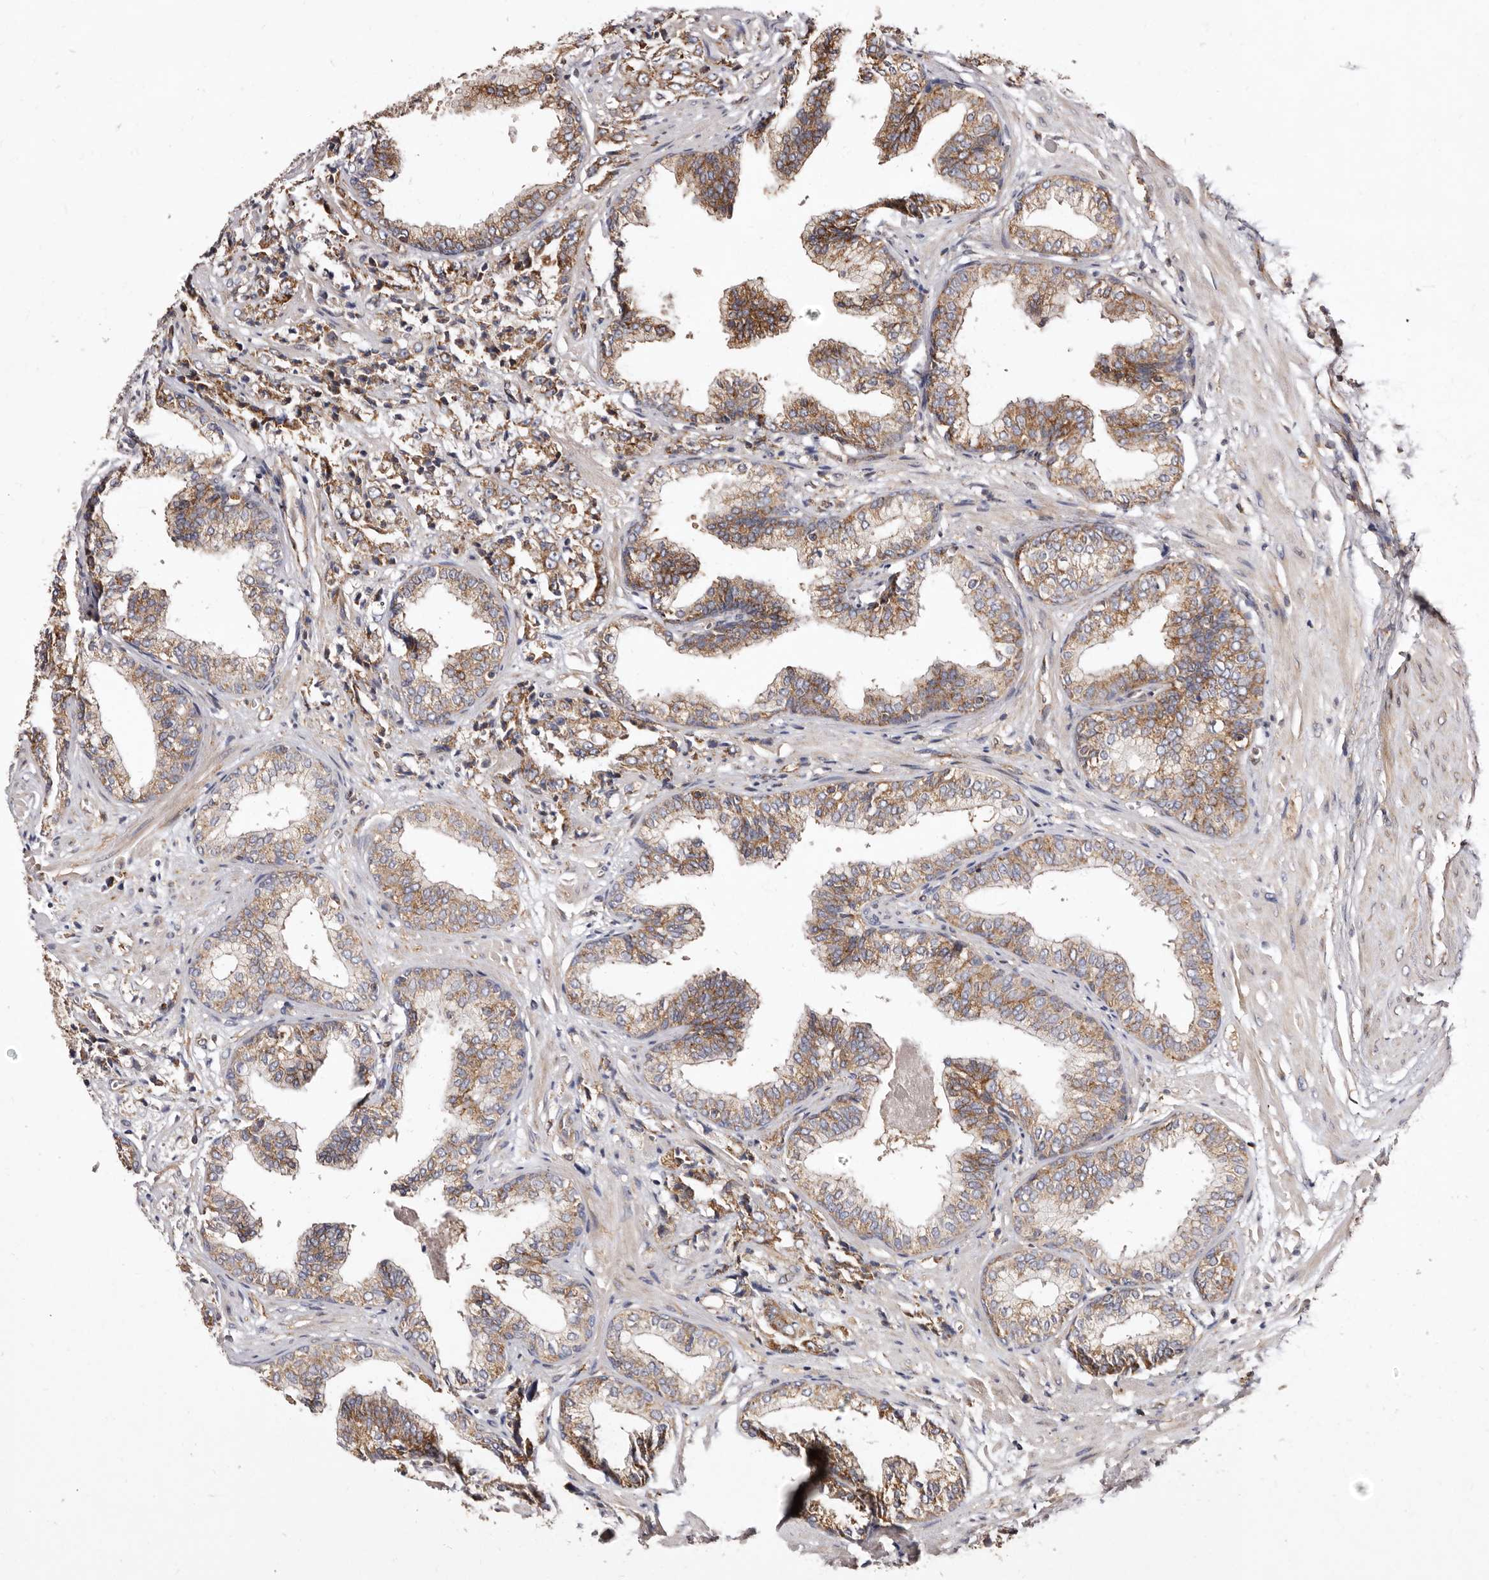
{"staining": {"intensity": "weak", "quantity": ">75%", "location": "cytoplasmic/membranous"}, "tissue": "prostate cancer", "cell_type": "Tumor cells", "image_type": "cancer", "snomed": [{"axis": "morphology", "description": "Adenocarcinoma, High grade"}, {"axis": "topography", "description": "Prostate"}], "caption": "Immunohistochemistry (IHC) of prostate cancer (high-grade adenocarcinoma) exhibits low levels of weak cytoplasmic/membranous staining in about >75% of tumor cells.", "gene": "COQ8B", "patient": {"sex": "male", "age": 71}}